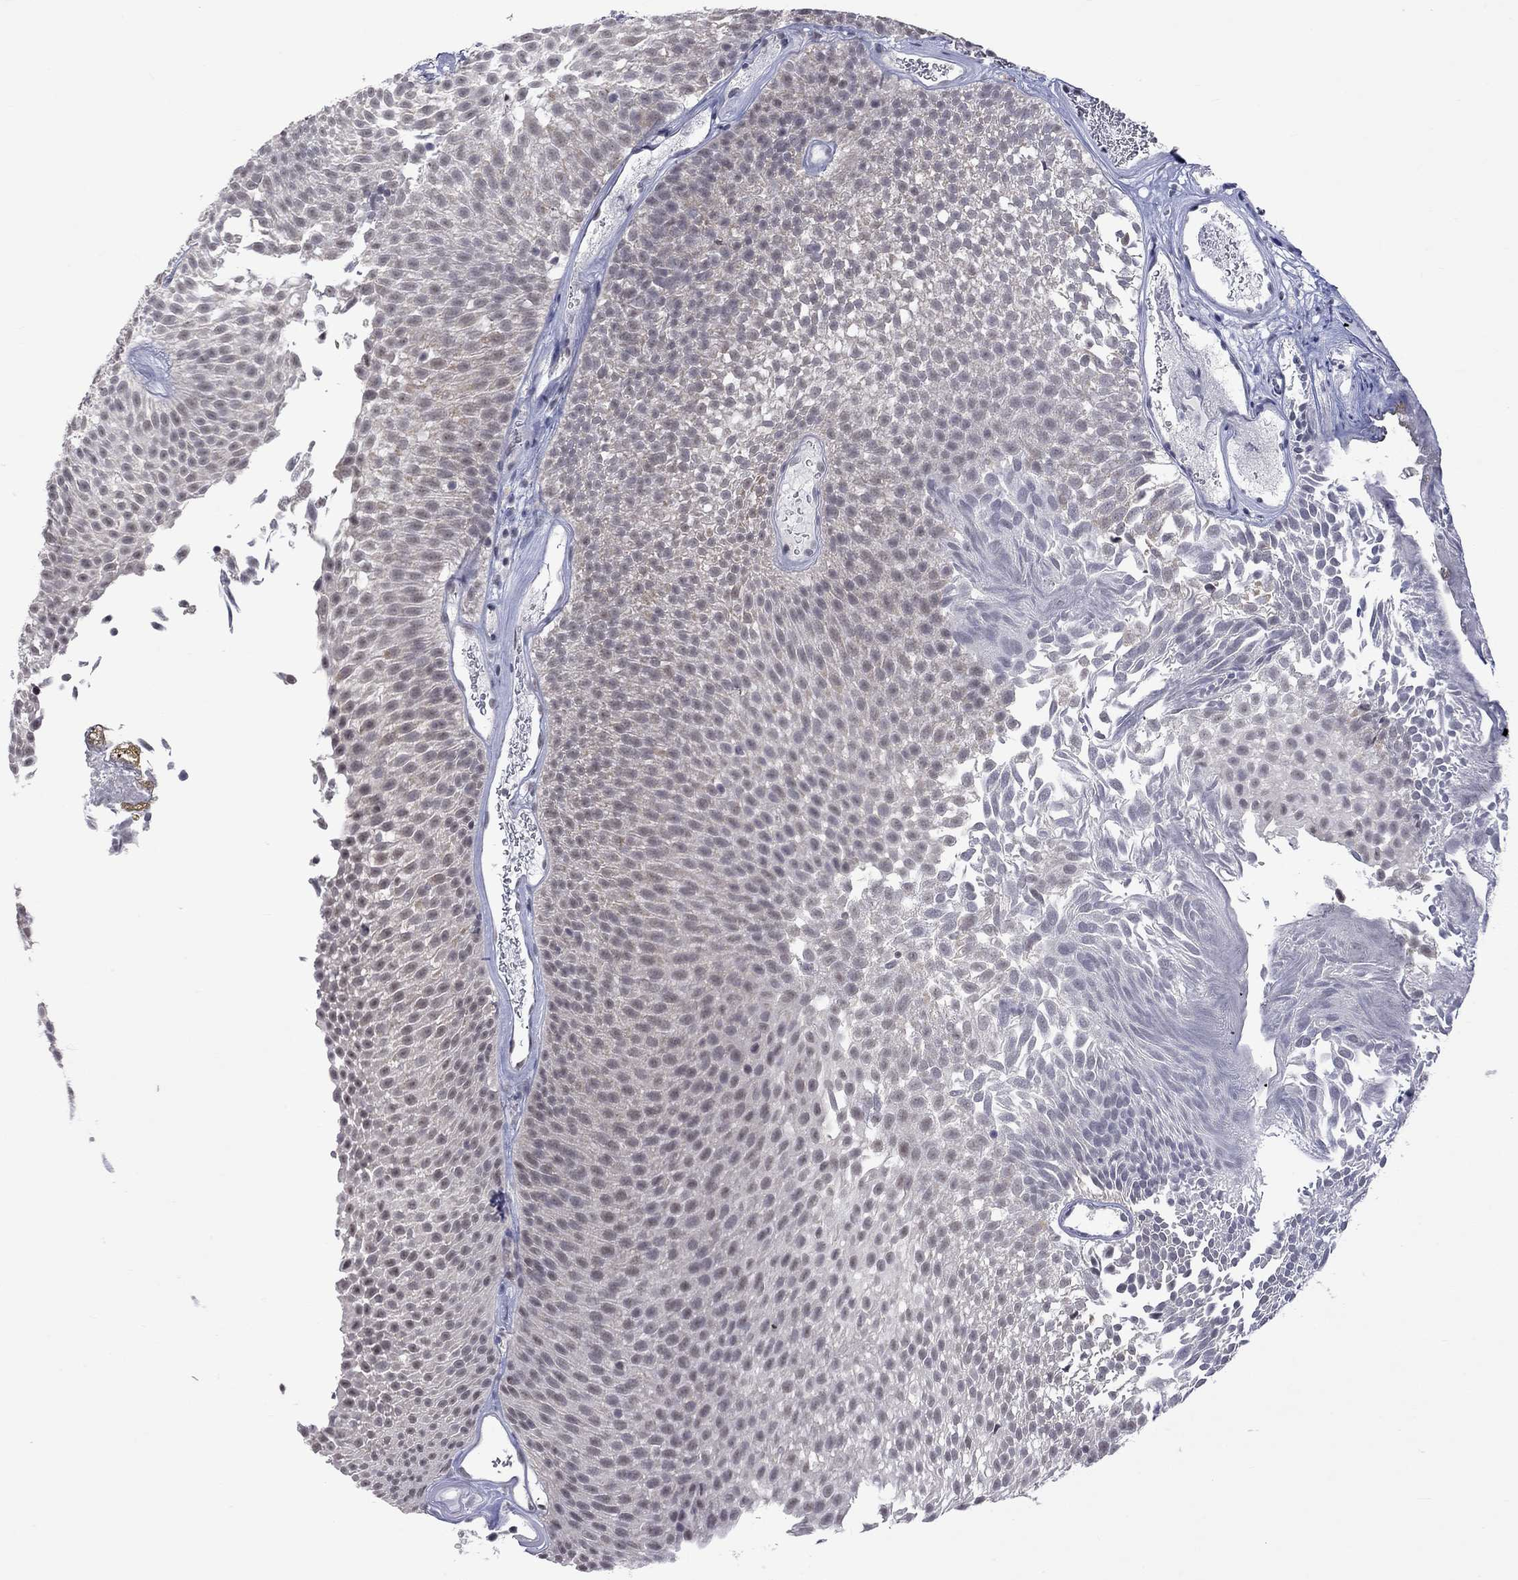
{"staining": {"intensity": "negative", "quantity": "none", "location": "none"}, "tissue": "urothelial cancer", "cell_type": "Tumor cells", "image_type": "cancer", "snomed": [{"axis": "morphology", "description": "Urothelial carcinoma, Low grade"}, {"axis": "topography", "description": "Urinary bladder"}], "caption": "Micrograph shows no protein expression in tumor cells of urothelial cancer tissue.", "gene": "TMEM143", "patient": {"sex": "male", "age": 52}}